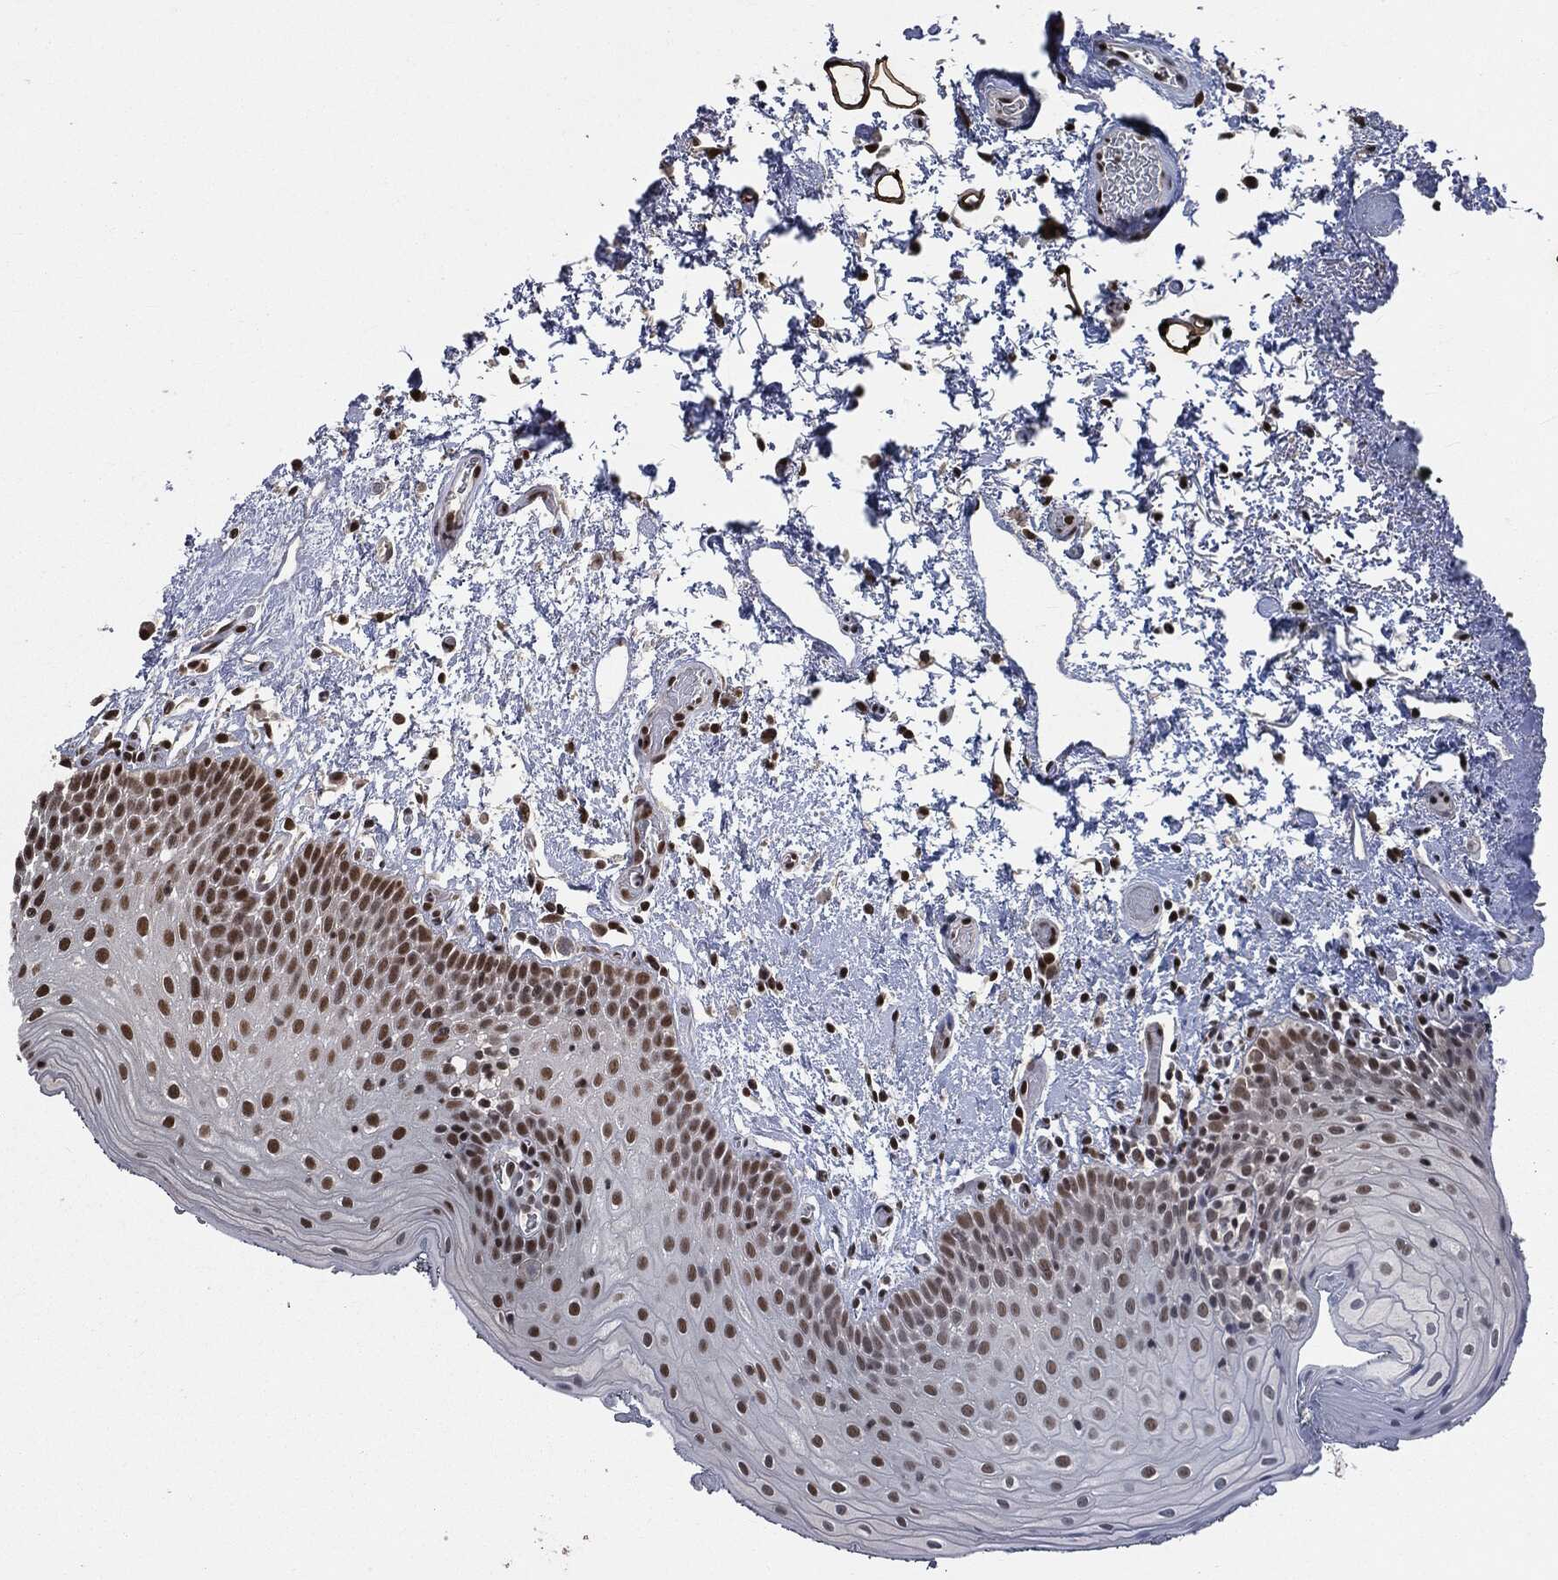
{"staining": {"intensity": "strong", "quantity": ">75%", "location": "nuclear"}, "tissue": "oral mucosa", "cell_type": "Squamous epithelial cells", "image_type": "normal", "snomed": [{"axis": "morphology", "description": "Normal tissue, NOS"}, {"axis": "morphology", "description": "Squamous cell carcinoma, NOS"}, {"axis": "topography", "description": "Oral tissue"}, {"axis": "topography", "description": "Tounge, NOS"}, {"axis": "topography", "description": "Head-Neck"}], "caption": "Immunohistochemistry of normal human oral mucosa reveals high levels of strong nuclear expression in approximately >75% of squamous epithelial cells.", "gene": "DPH2", "patient": {"sex": "female", "age": 80}}